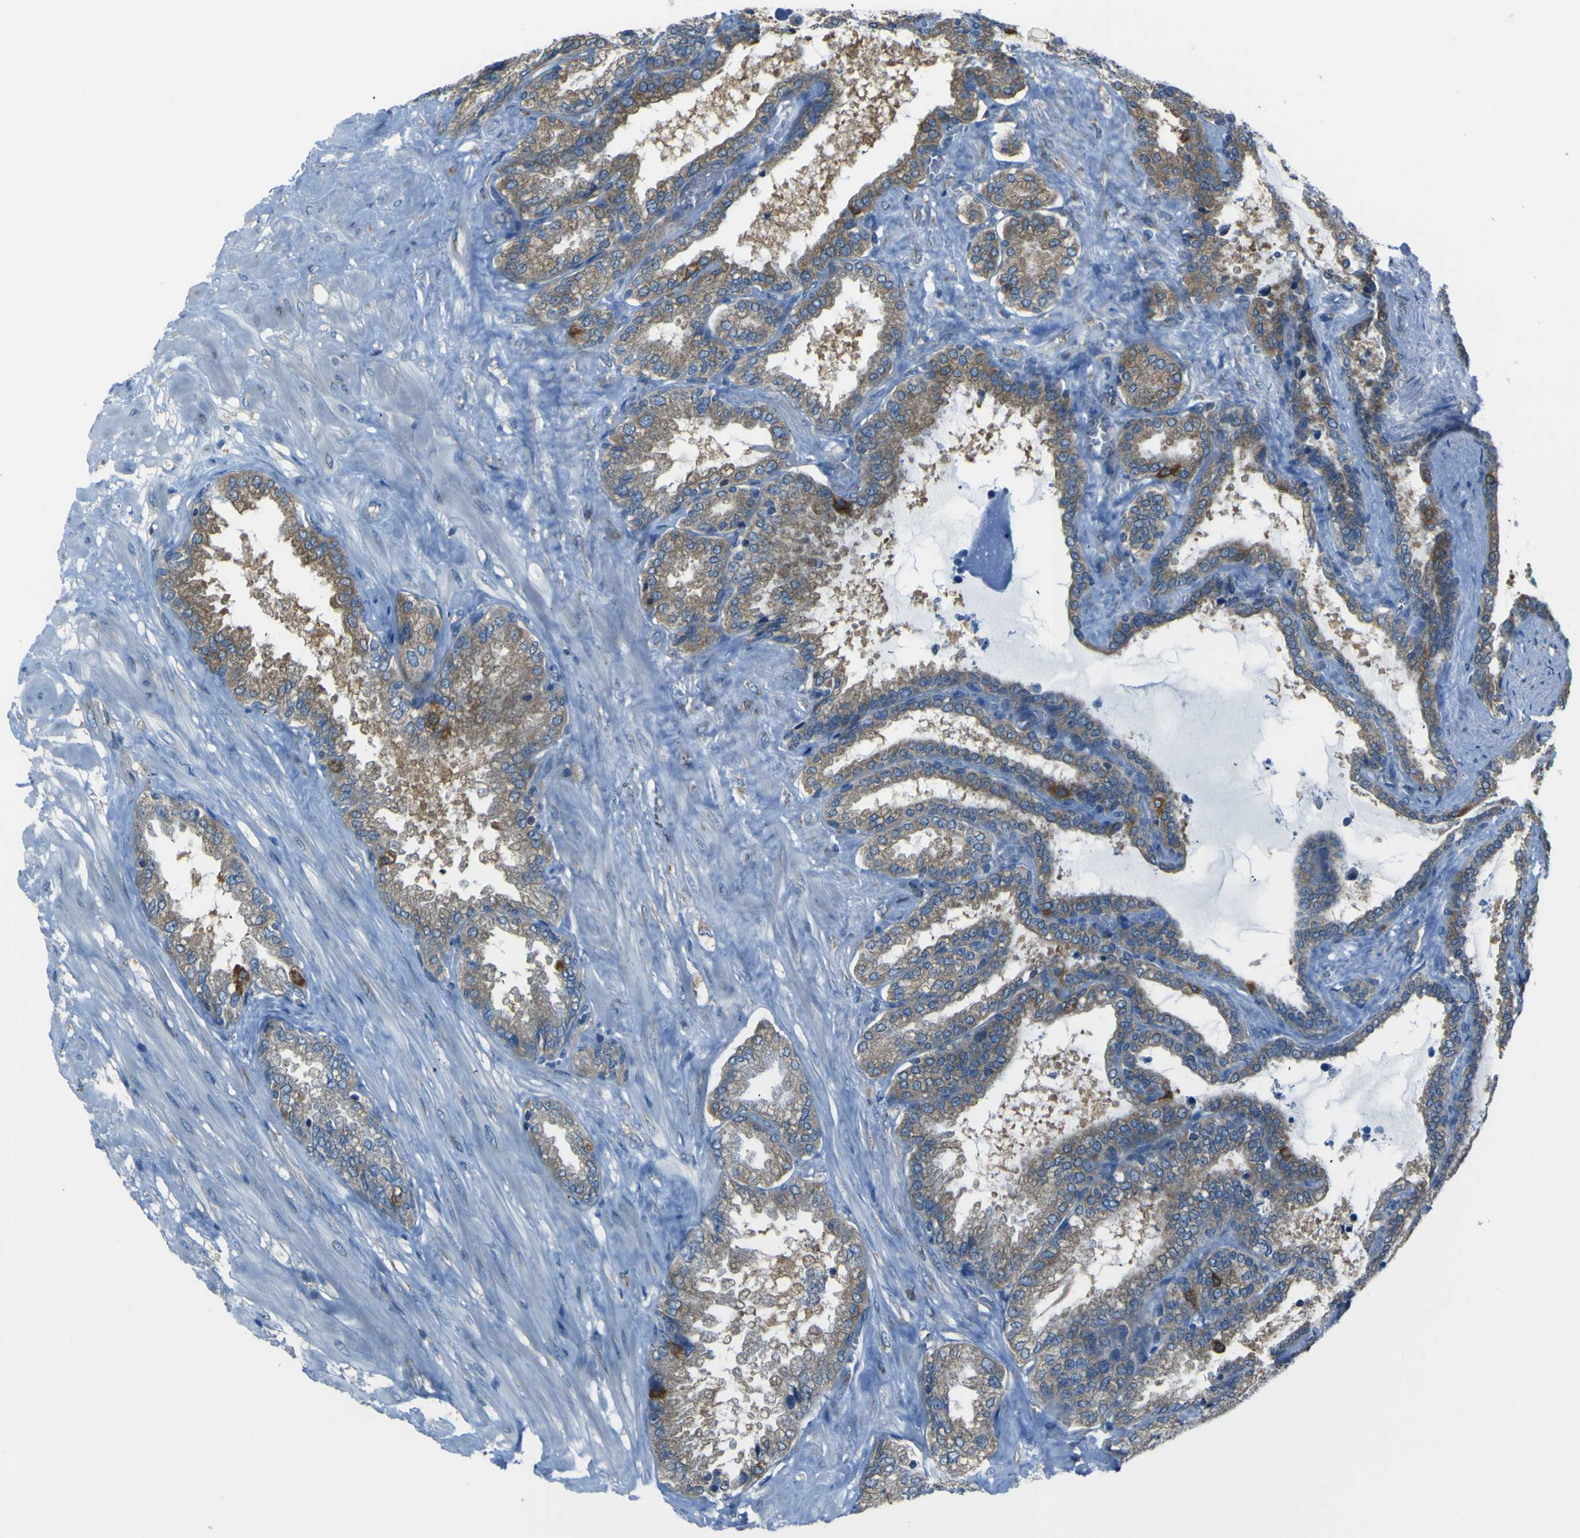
{"staining": {"intensity": "moderate", "quantity": ">75%", "location": "cytoplasmic/membranous"}, "tissue": "seminal vesicle", "cell_type": "Glandular cells", "image_type": "normal", "snomed": [{"axis": "morphology", "description": "Normal tissue, NOS"}, {"axis": "topography", "description": "Seminal veicle"}], "caption": "High-power microscopy captured an immunohistochemistry histopathology image of benign seminal vesicle, revealing moderate cytoplasmic/membranous staining in approximately >75% of glandular cells.", "gene": "STIM1", "patient": {"sex": "male", "age": 46}}